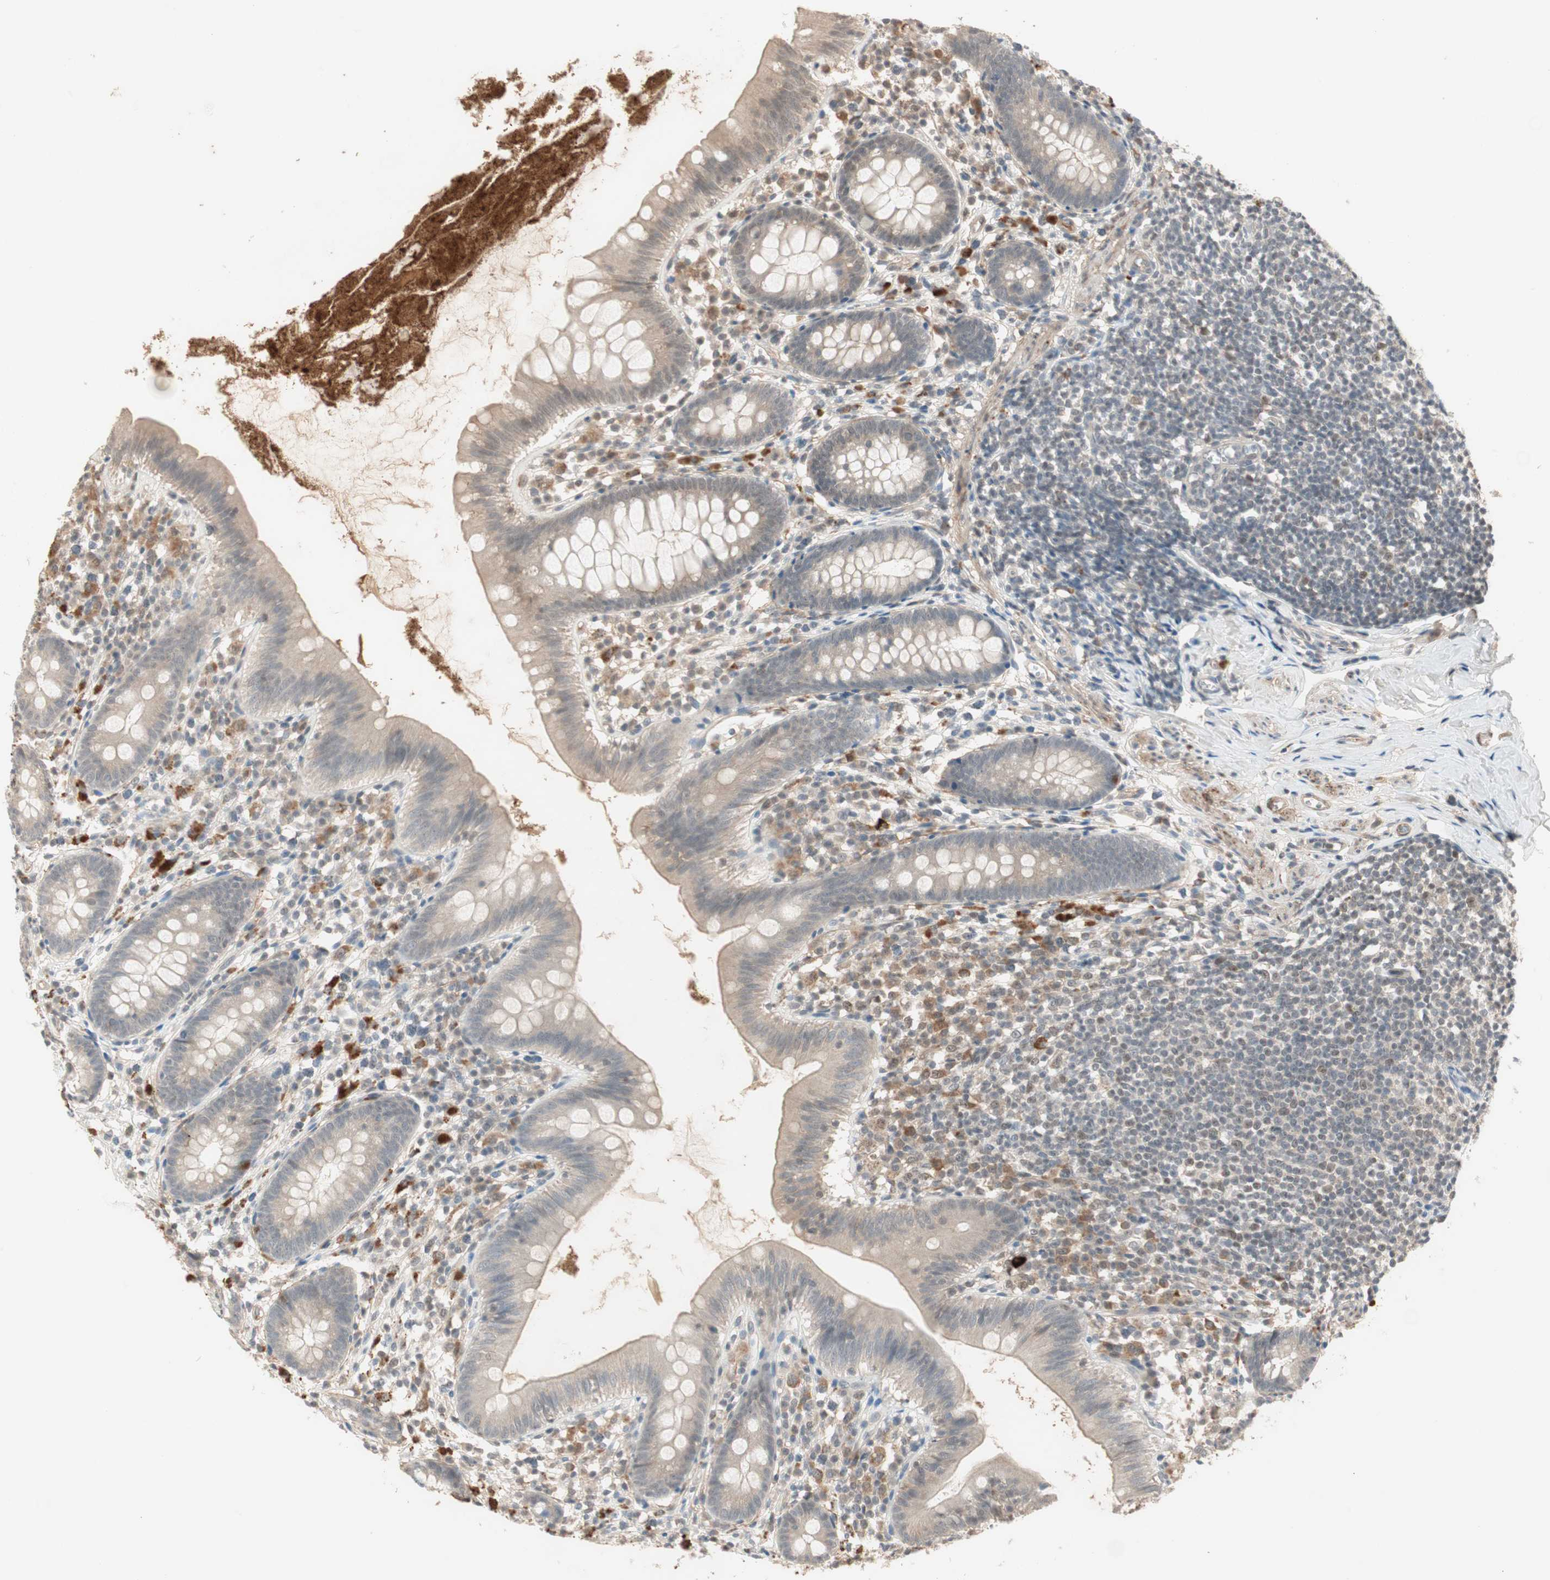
{"staining": {"intensity": "negative", "quantity": "none", "location": "none"}, "tissue": "appendix", "cell_type": "Glandular cells", "image_type": "normal", "snomed": [{"axis": "morphology", "description": "Normal tissue, NOS"}, {"axis": "topography", "description": "Appendix"}], "caption": "Immunohistochemistry histopathology image of normal appendix stained for a protein (brown), which reveals no staining in glandular cells.", "gene": "RNGTT", "patient": {"sex": "male", "age": 52}}